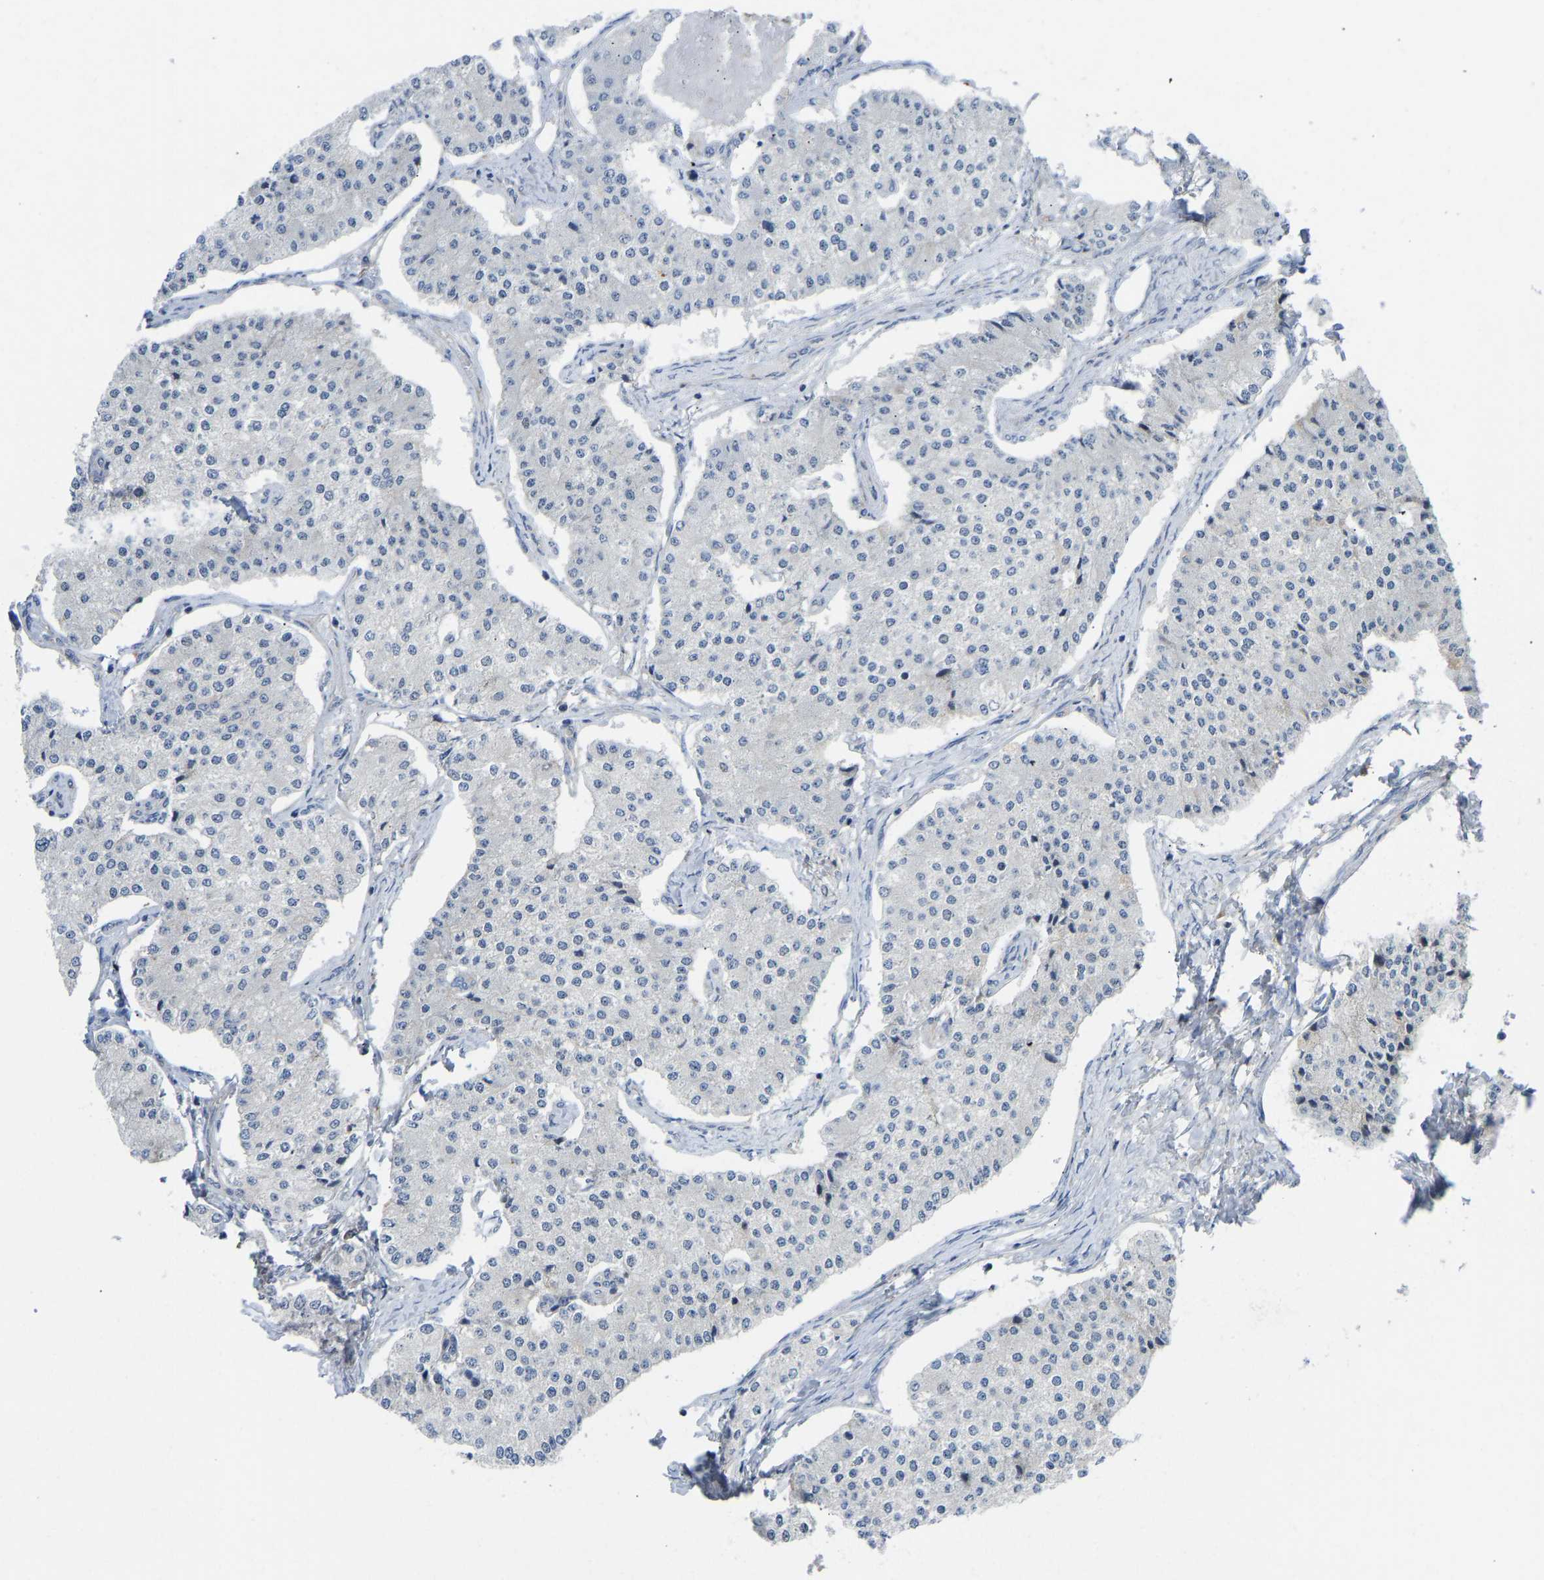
{"staining": {"intensity": "negative", "quantity": "none", "location": "none"}, "tissue": "carcinoid", "cell_type": "Tumor cells", "image_type": "cancer", "snomed": [{"axis": "morphology", "description": "Carcinoid, malignant, NOS"}, {"axis": "topography", "description": "Colon"}], "caption": "The immunohistochemistry (IHC) image has no significant positivity in tumor cells of carcinoid (malignant) tissue.", "gene": "ZNF251", "patient": {"sex": "female", "age": 52}}